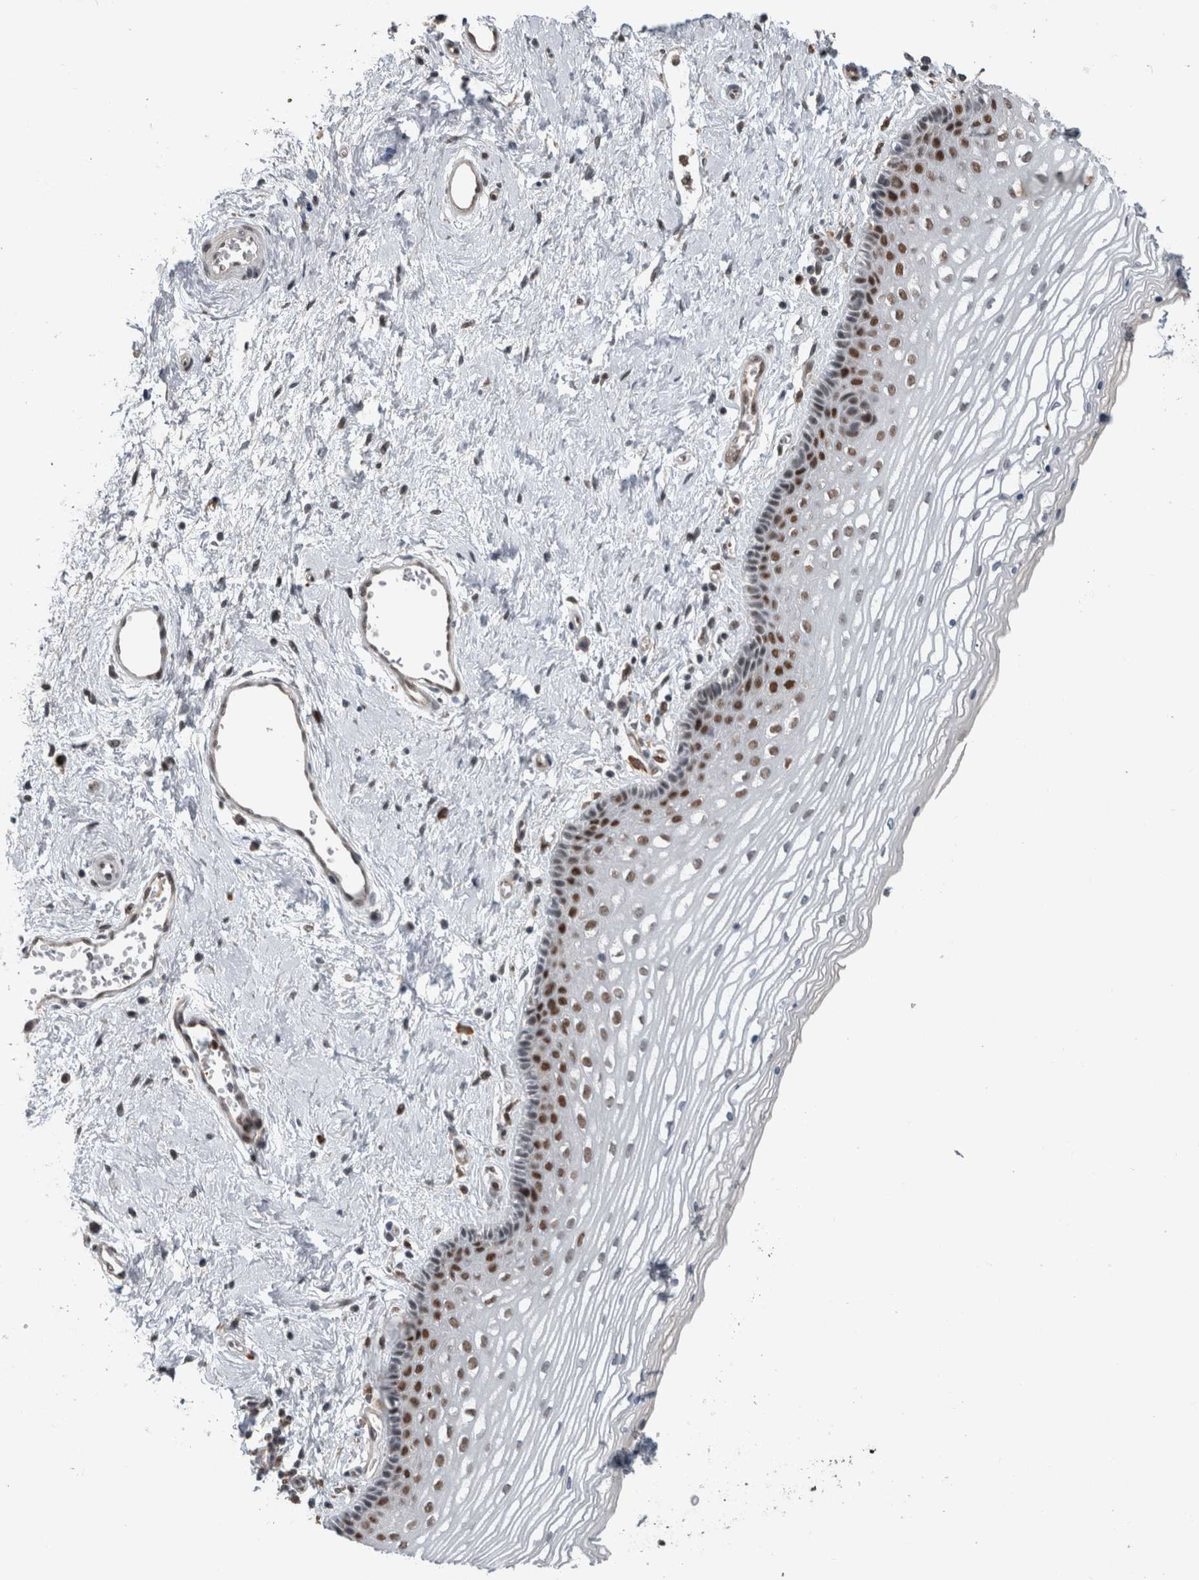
{"staining": {"intensity": "strong", "quantity": "25%-75%", "location": "nuclear"}, "tissue": "vagina", "cell_type": "Squamous epithelial cells", "image_type": "normal", "snomed": [{"axis": "morphology", "description": "Normal tissue, NOS"}, {"axis": "topography", "description": "Vagina"}], "caption": "Immunohistochemistry (IHC) image of normal vagina: human vagina stained using IHC displays high levels of strong protein expression localized specifically in the nuclear of squamous epithelial cells, appearing as a nuclear brown color.", "gene": "POLD2", "patient": {"sex": "female", "age": 46}}